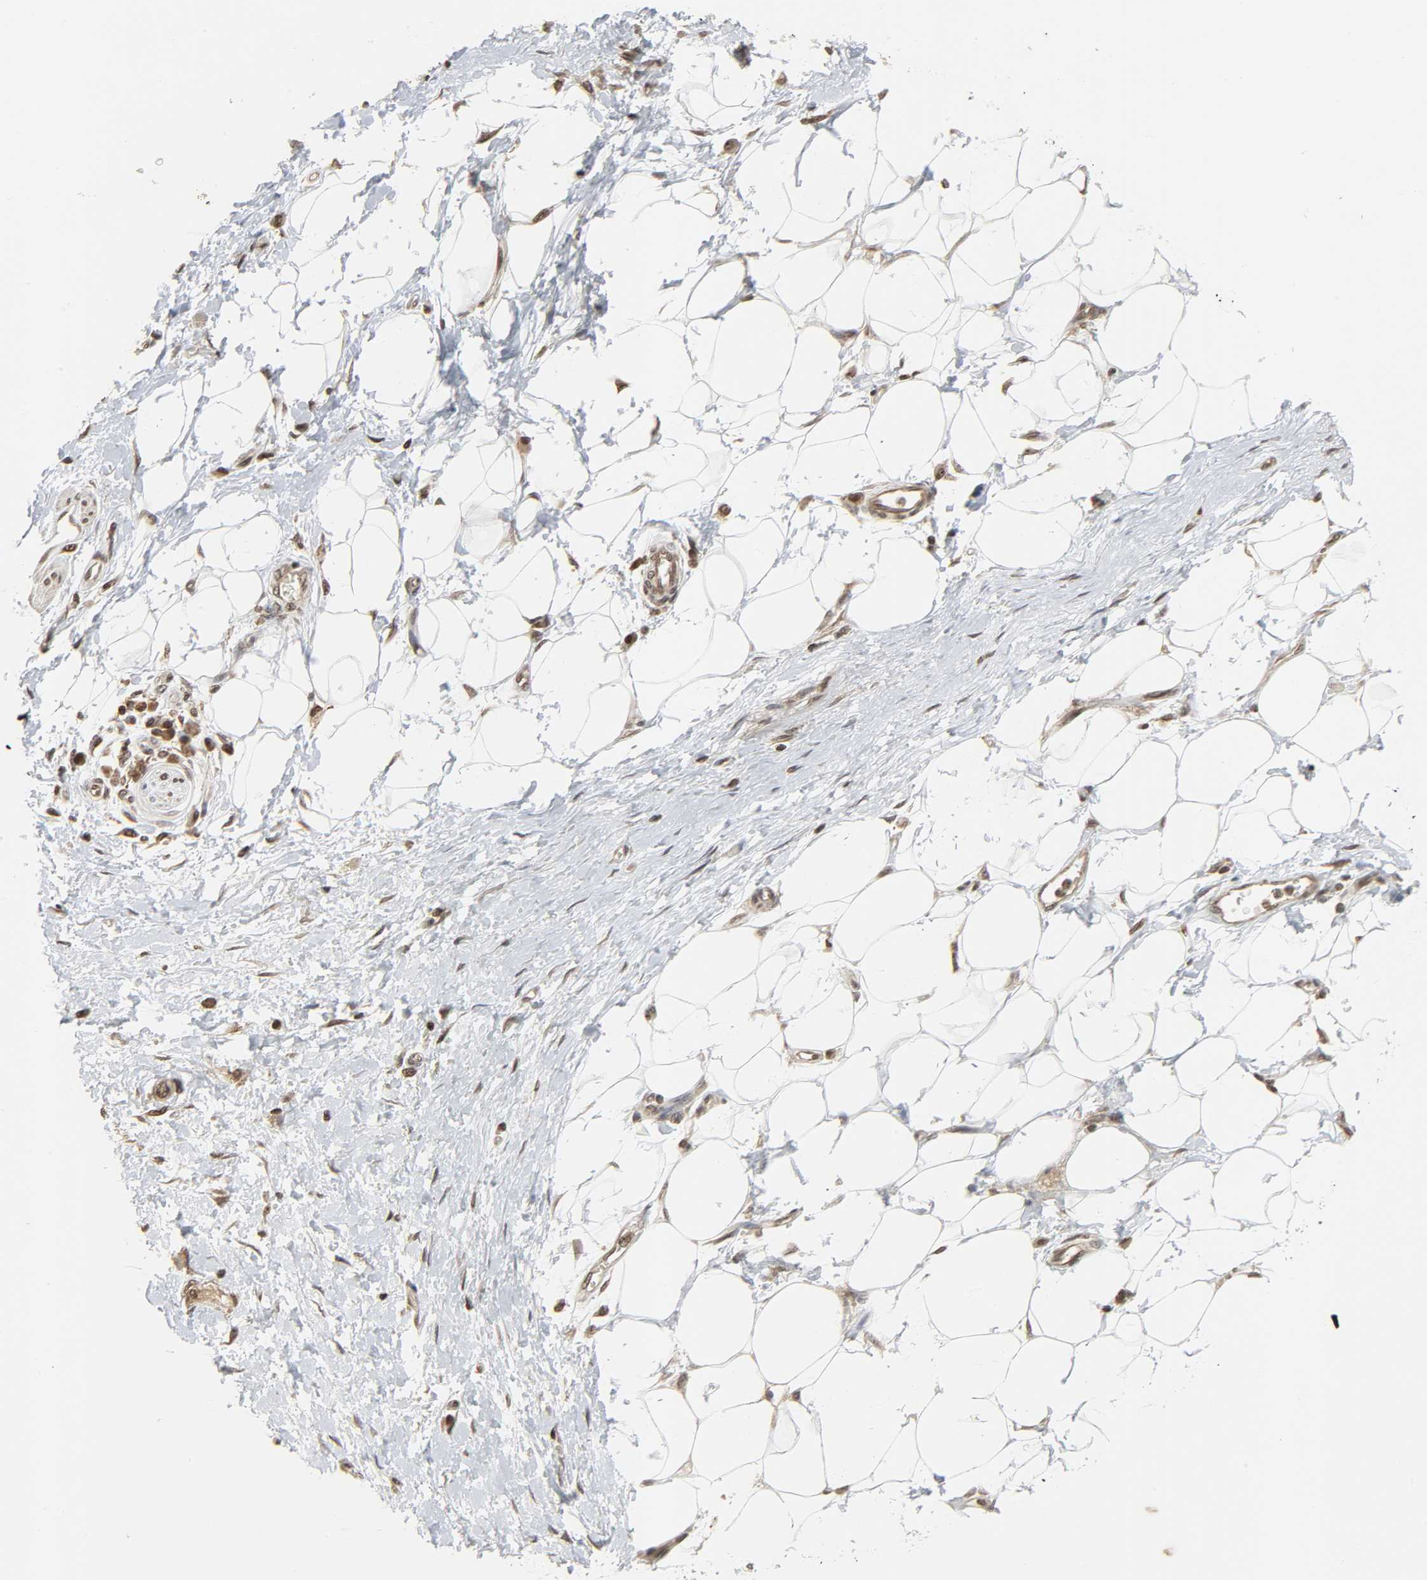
{"staining": {"intensity": "moderate", "quantity": "25%-75%", "location": "cytoplasmic/membranous,nuclear"}, "tissue": "adipose tissue", "cell_type": "Adipocytes", "image_type": "normal", "snomed": [{"axis": "morphology", "description": "Normal tissue, NOS"}, {"axis": "morphology", "description": "Urothelial carcinoma, High grade"}, {"axis": "topography", "description": "Vascular tissue"}, {"axis": "topography", "description": "Urinary bladder"}], "caption": "A micrograph showing moderate cytoplasmic/membranous,nuclear expression in approximately 25%-75% of adipocytes in normal adipose tissue, as visualized by brown immunohistochemical staining.", "gene": "XRCC1", "patient": {"sex": "female", "age": 56}}